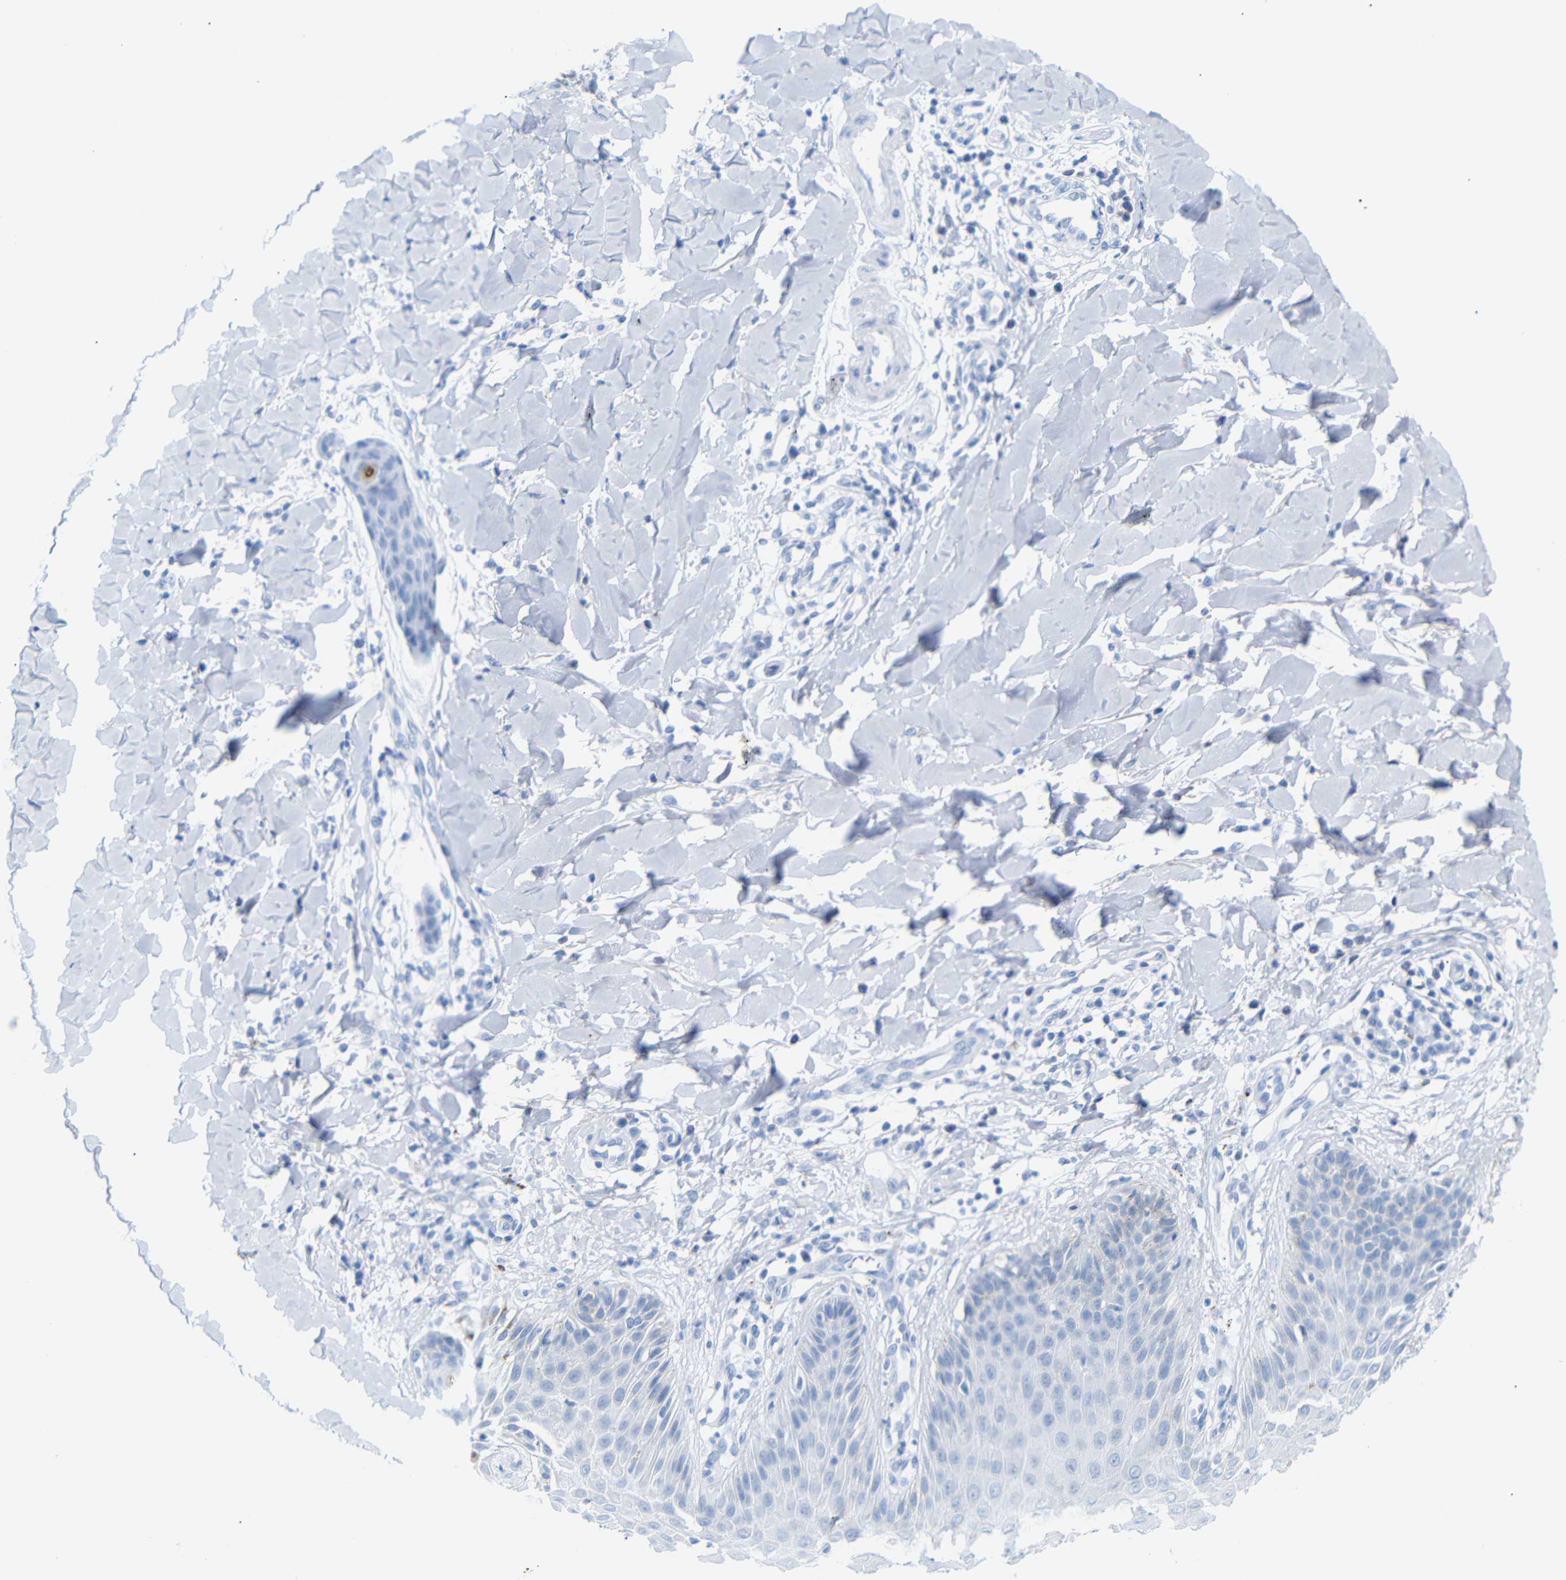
{"staining": {"intensity": "negative", "quantity": "none", "location": "none"}, "tissue": "skin cancer", "cell_type": "Tumor cells", "image_type": "cancer", "snomed": [{"axis": "morphology", "description": "Squamous cell carcinoma, NOS"}, {"axis": "topography", "description": "Skin"}], "caption": "The image exhibits no staining of tumor cells in skin cancer. (DAB immunohistochemistry (IHC) visualized using brightfield microscopy, high magnification).", "gene": "DYNAP", "patient": {"sex": "male", "age": 24}}